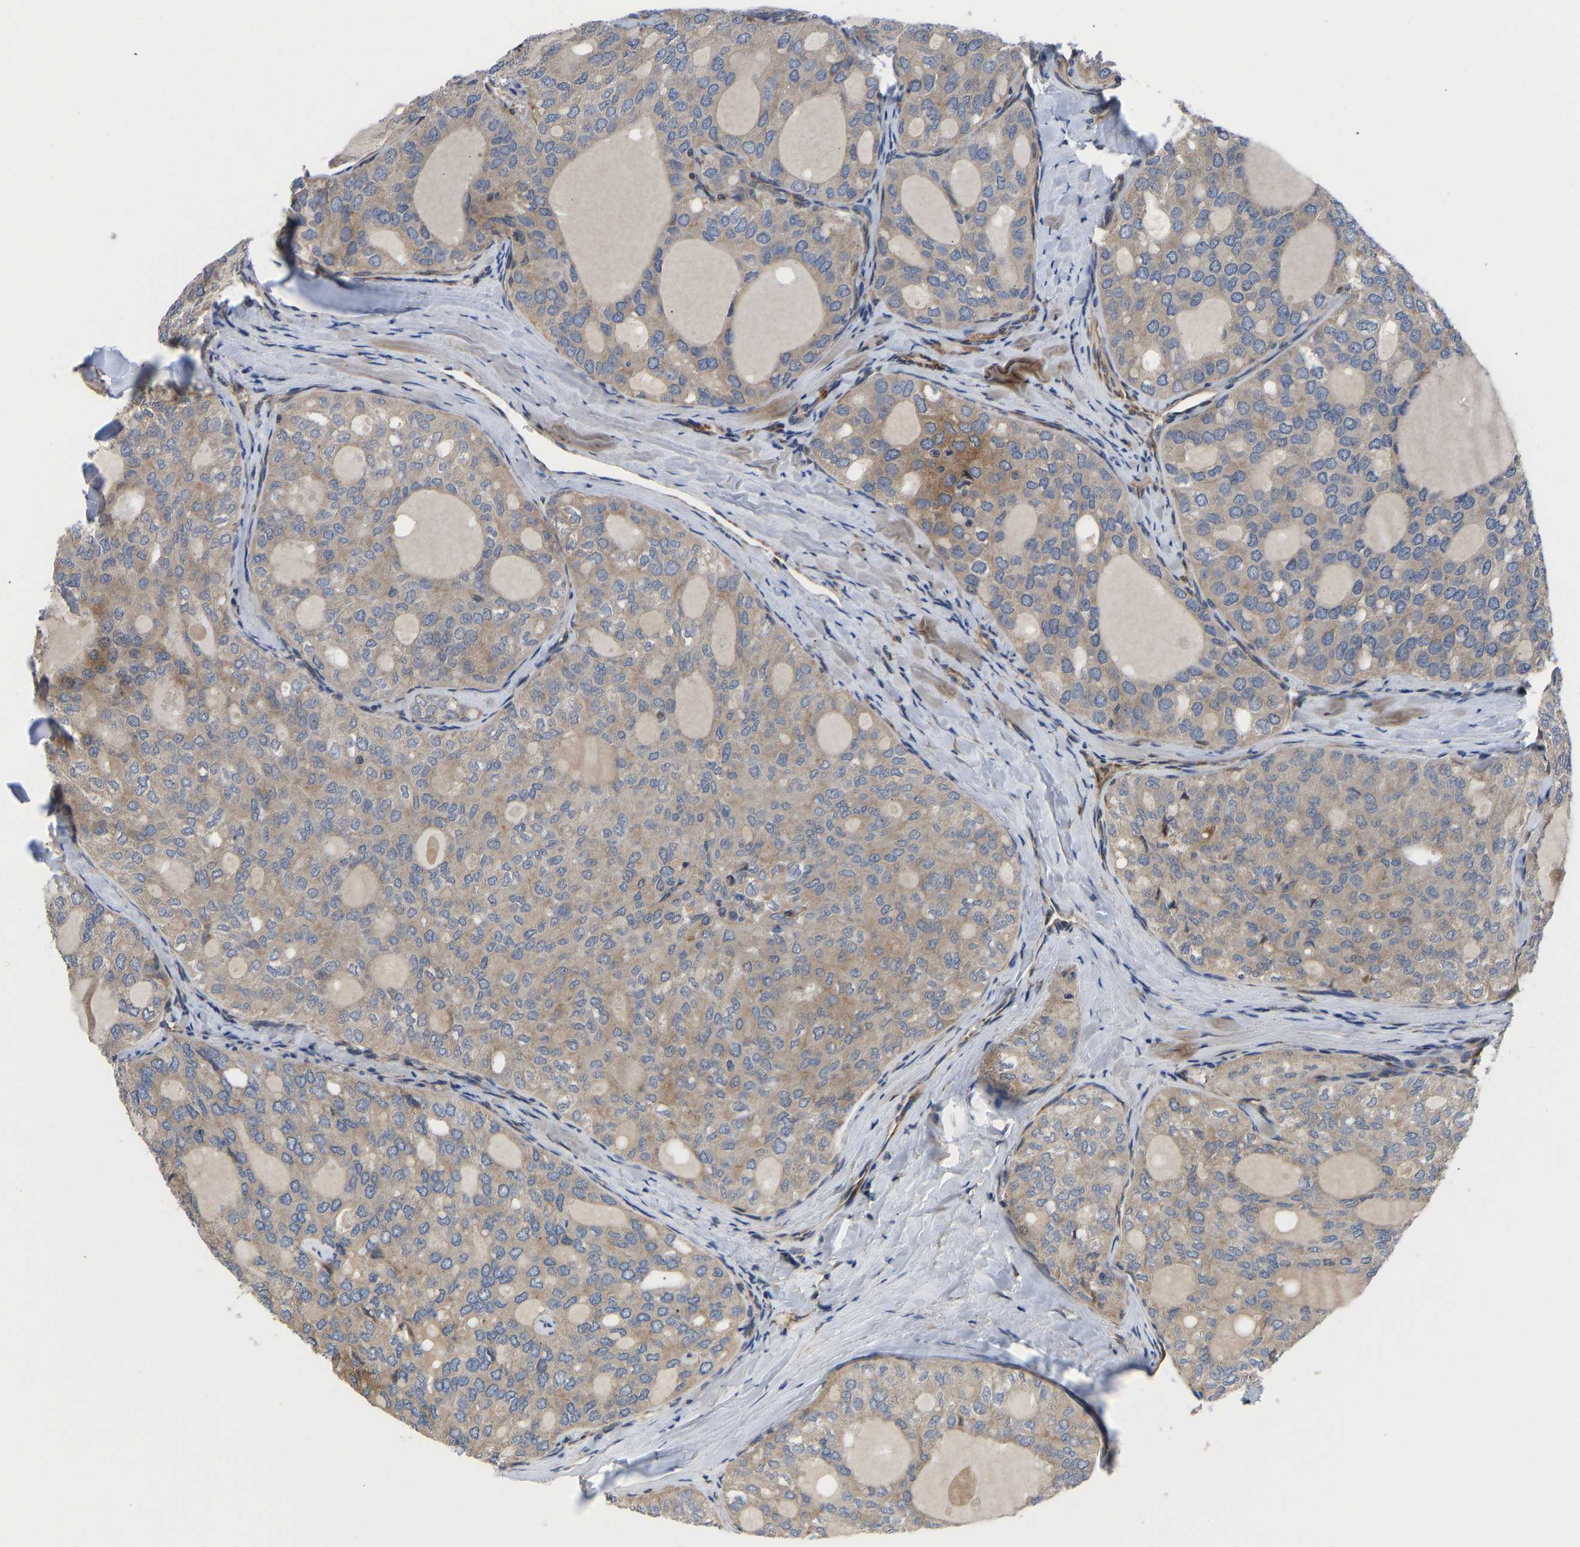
{"staining": {"intensity": "weak", "quantity": ">75%", "location": "cytoplasmic/membranous"}, "tissue": "thyroid cancer", "cell_type": "Tumor cells", "image_type": "cancer", "snomed": [{"axis": "morphology", "description": "Follicular adenoma carcinoma, NOS"}, {"axis": "topography", "description": "Thyroid gland"}], "caption": "An immunohistochemistry image of neoplastic tissue is shown. Protein staining in brown highlights weak cytoplasmic/membranous positivity in thyroid cancer within tumor cells.", "gene": "FRRS1", "patient": {"sex": "male", "age": 75}}